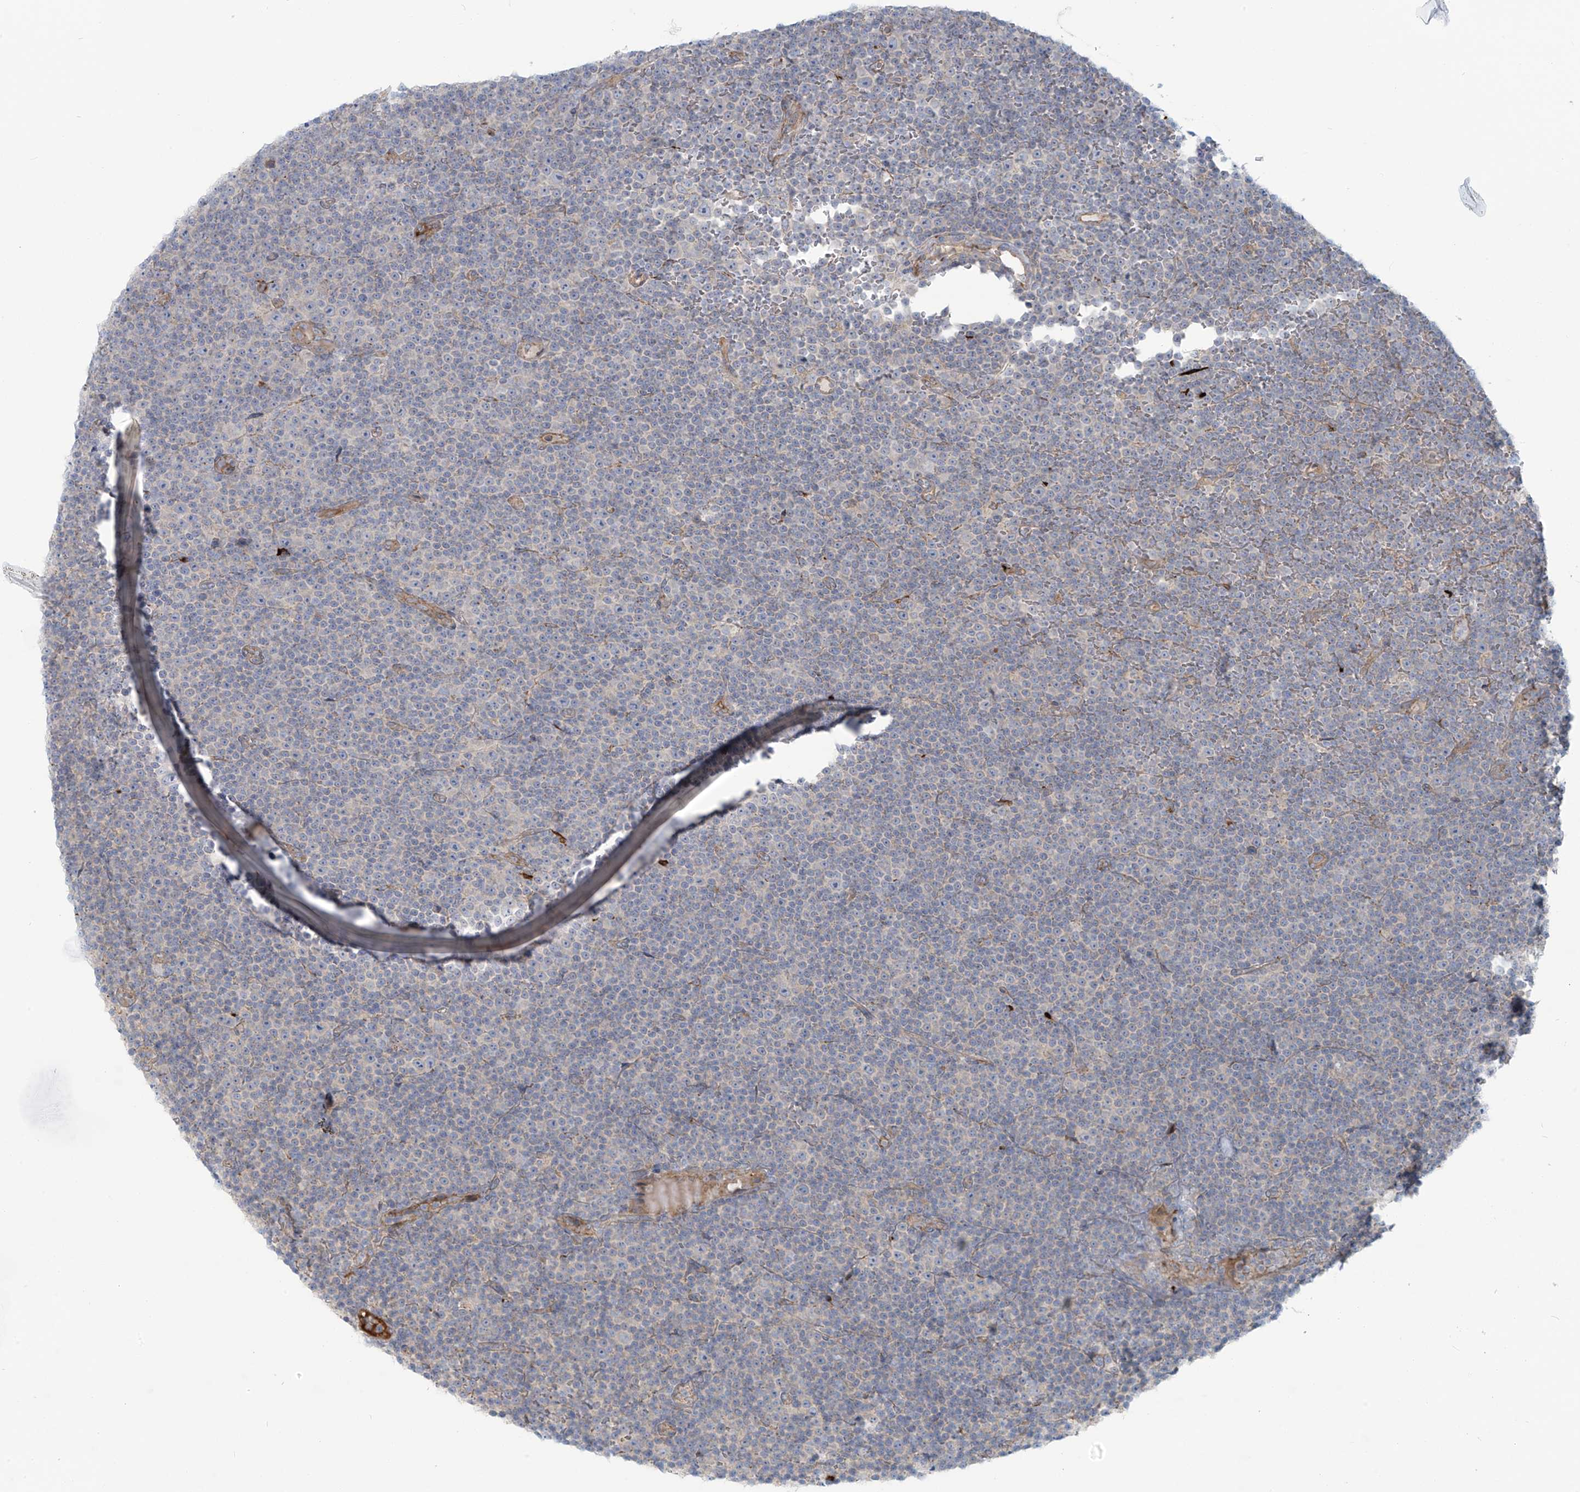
{"staining": {"intensity": "negative", "quantity": "none", "location": "none"}, "tissue": "lymphoma", "cell_type": "Tumor cells", "image_type": "cancer", "snomed": [{"axis": "morphology", "description": "Malignant lymphoma, non-Hodgkin's type, Low grade"}, {"axis": "topography", "description": "Lymph node"}], "caption": "The micrograph exhibits no significant positivity in tumor cells of low-grade malignant lymphoma, non-Hodgkin's type.", "gene": "LZTS3", "patient": {"sex": "female", "age": 67}}